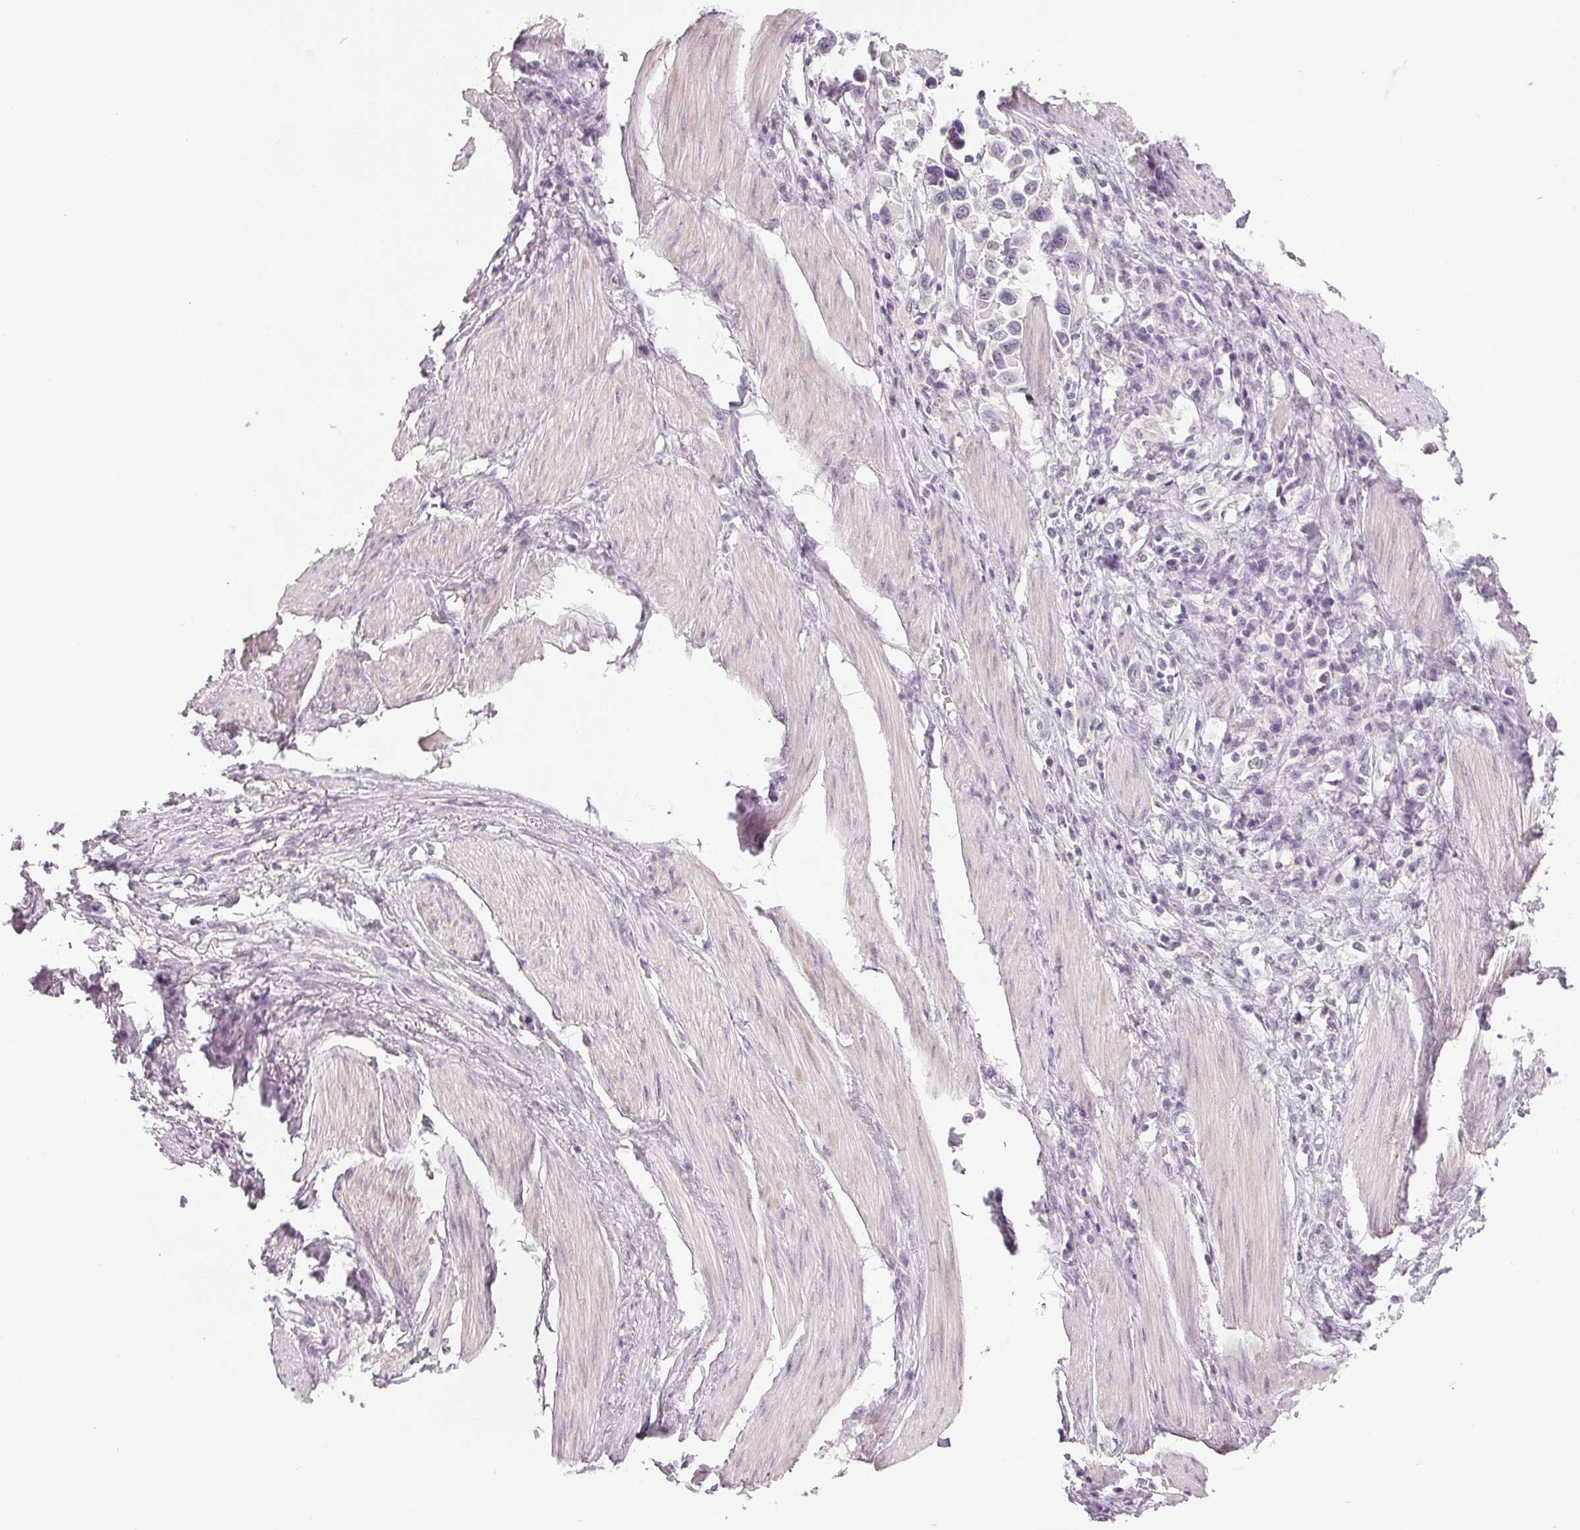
{"staining": {"intensity": "negative", "quantity": "none", "location": "none"}, "tissue": "stomach cancer", "cell_type": "Tumor cells", "image_type": "cancer", "snomed": [{"axis": "morphology", "description": "Adenocarcinoma, NOS"}, {"axis": "topography", "description": "Stomach"}], "caption": "This photomicrograph is of stomach cancer (adenocarcinoma) stained with immunohistochemistry to label a protein in brown with the nuclei are counter-stained blue. There is no positivity in tumor cells.", "gene": "EHHADH", "patient": {"sex": "female", "age": 81}}